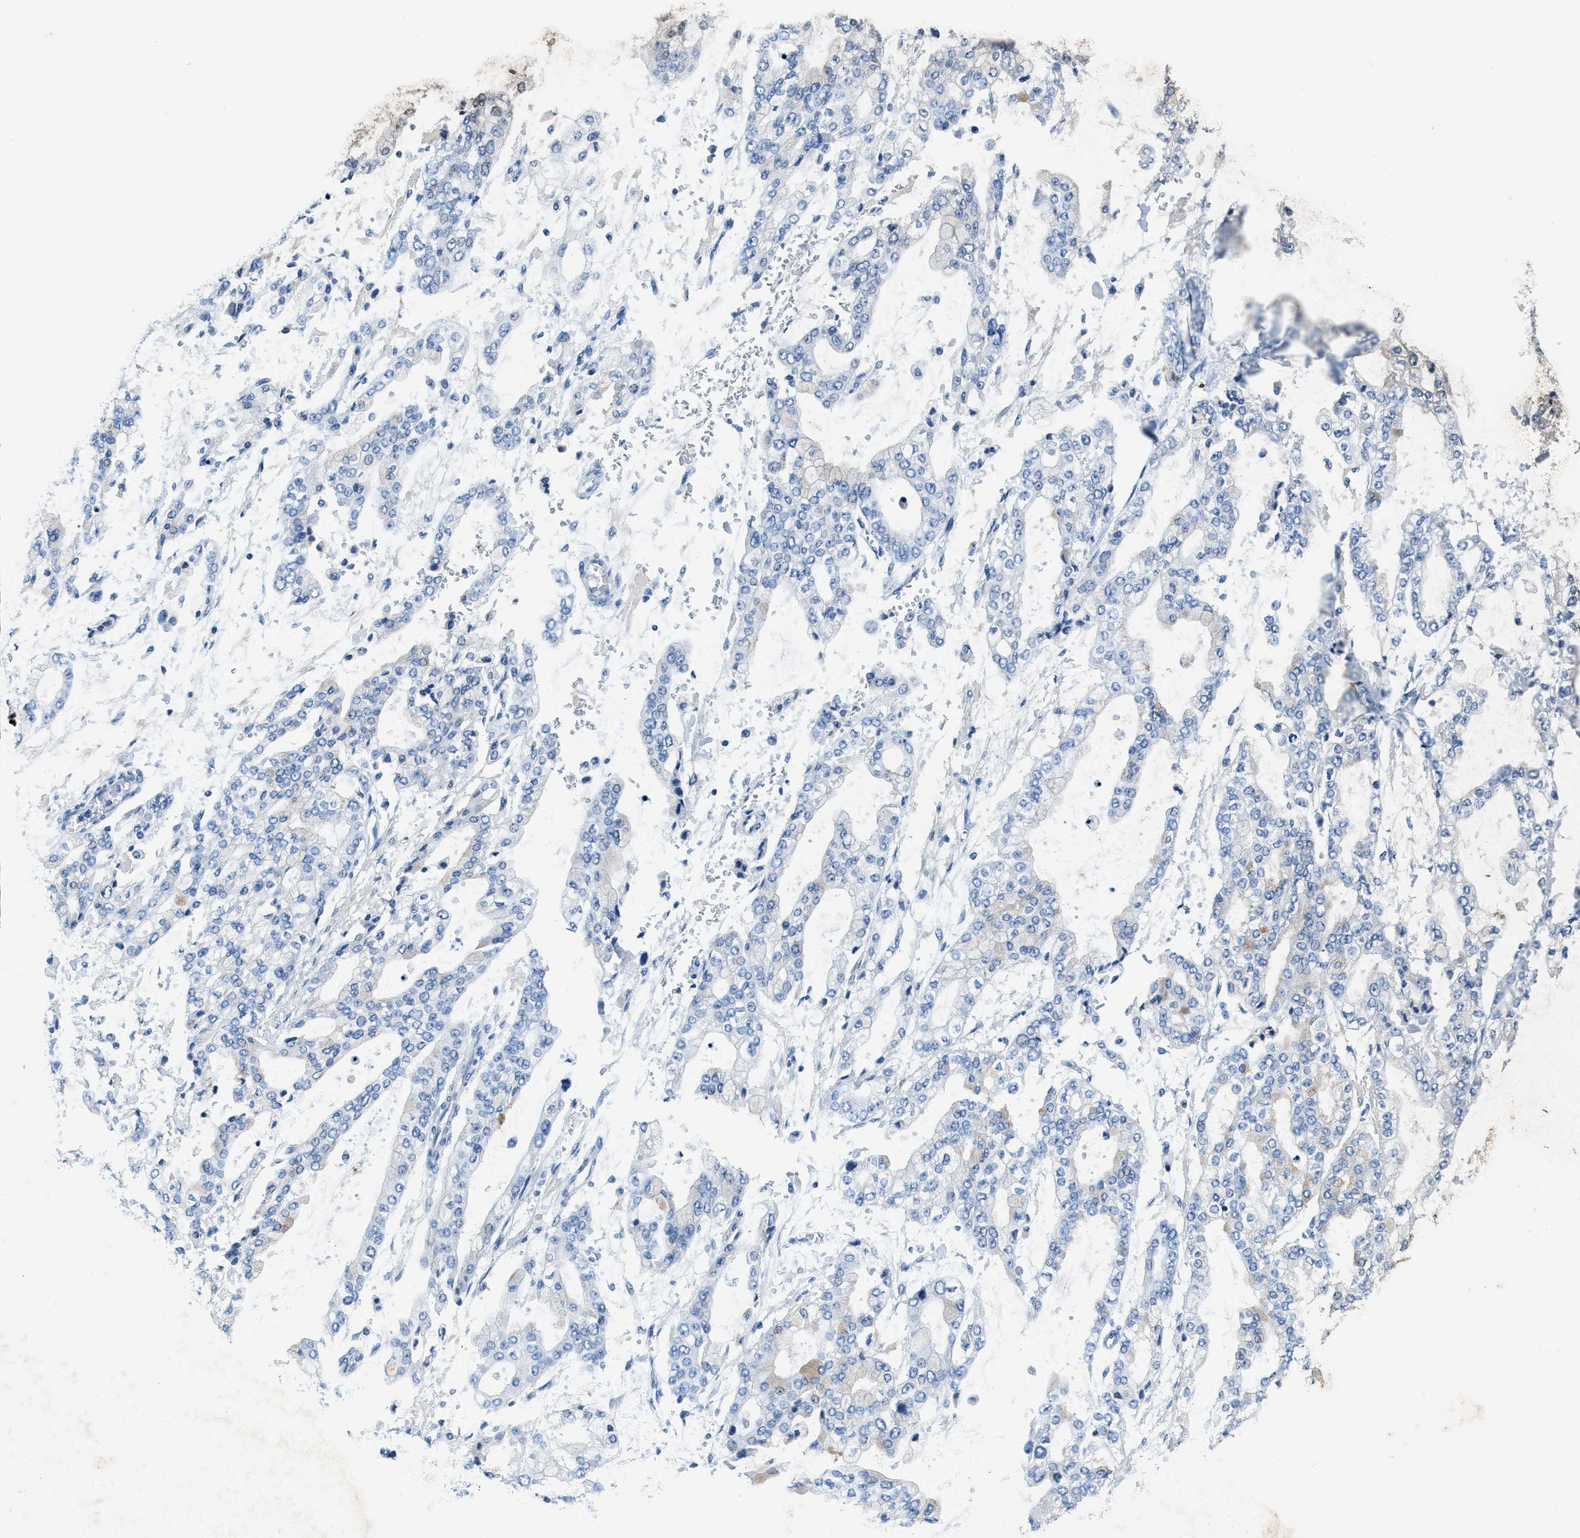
{"staining": {"intensity": "negative", "quantity": "none", "location": "none"}, "tissue": "stomach cancer", "cell_type": "Tumor cells", "image_type": "cancer", "snomed": [{"axis": "morphology", "description": "Normal tissue, NOS"}, {"axis": "morphology", "description": "Adenocarcinoma, NOS"}, {"axis": "topography", "description": "Stomach, upper"}, {"axis": "topography", "description": "Stomach"}], "caption": "The histopathology image reveals no staining of tumor cells in adenocarcinoma (stomach).", "gene": "ADAM2", "patient": {"sex": "male", "age": 76}}